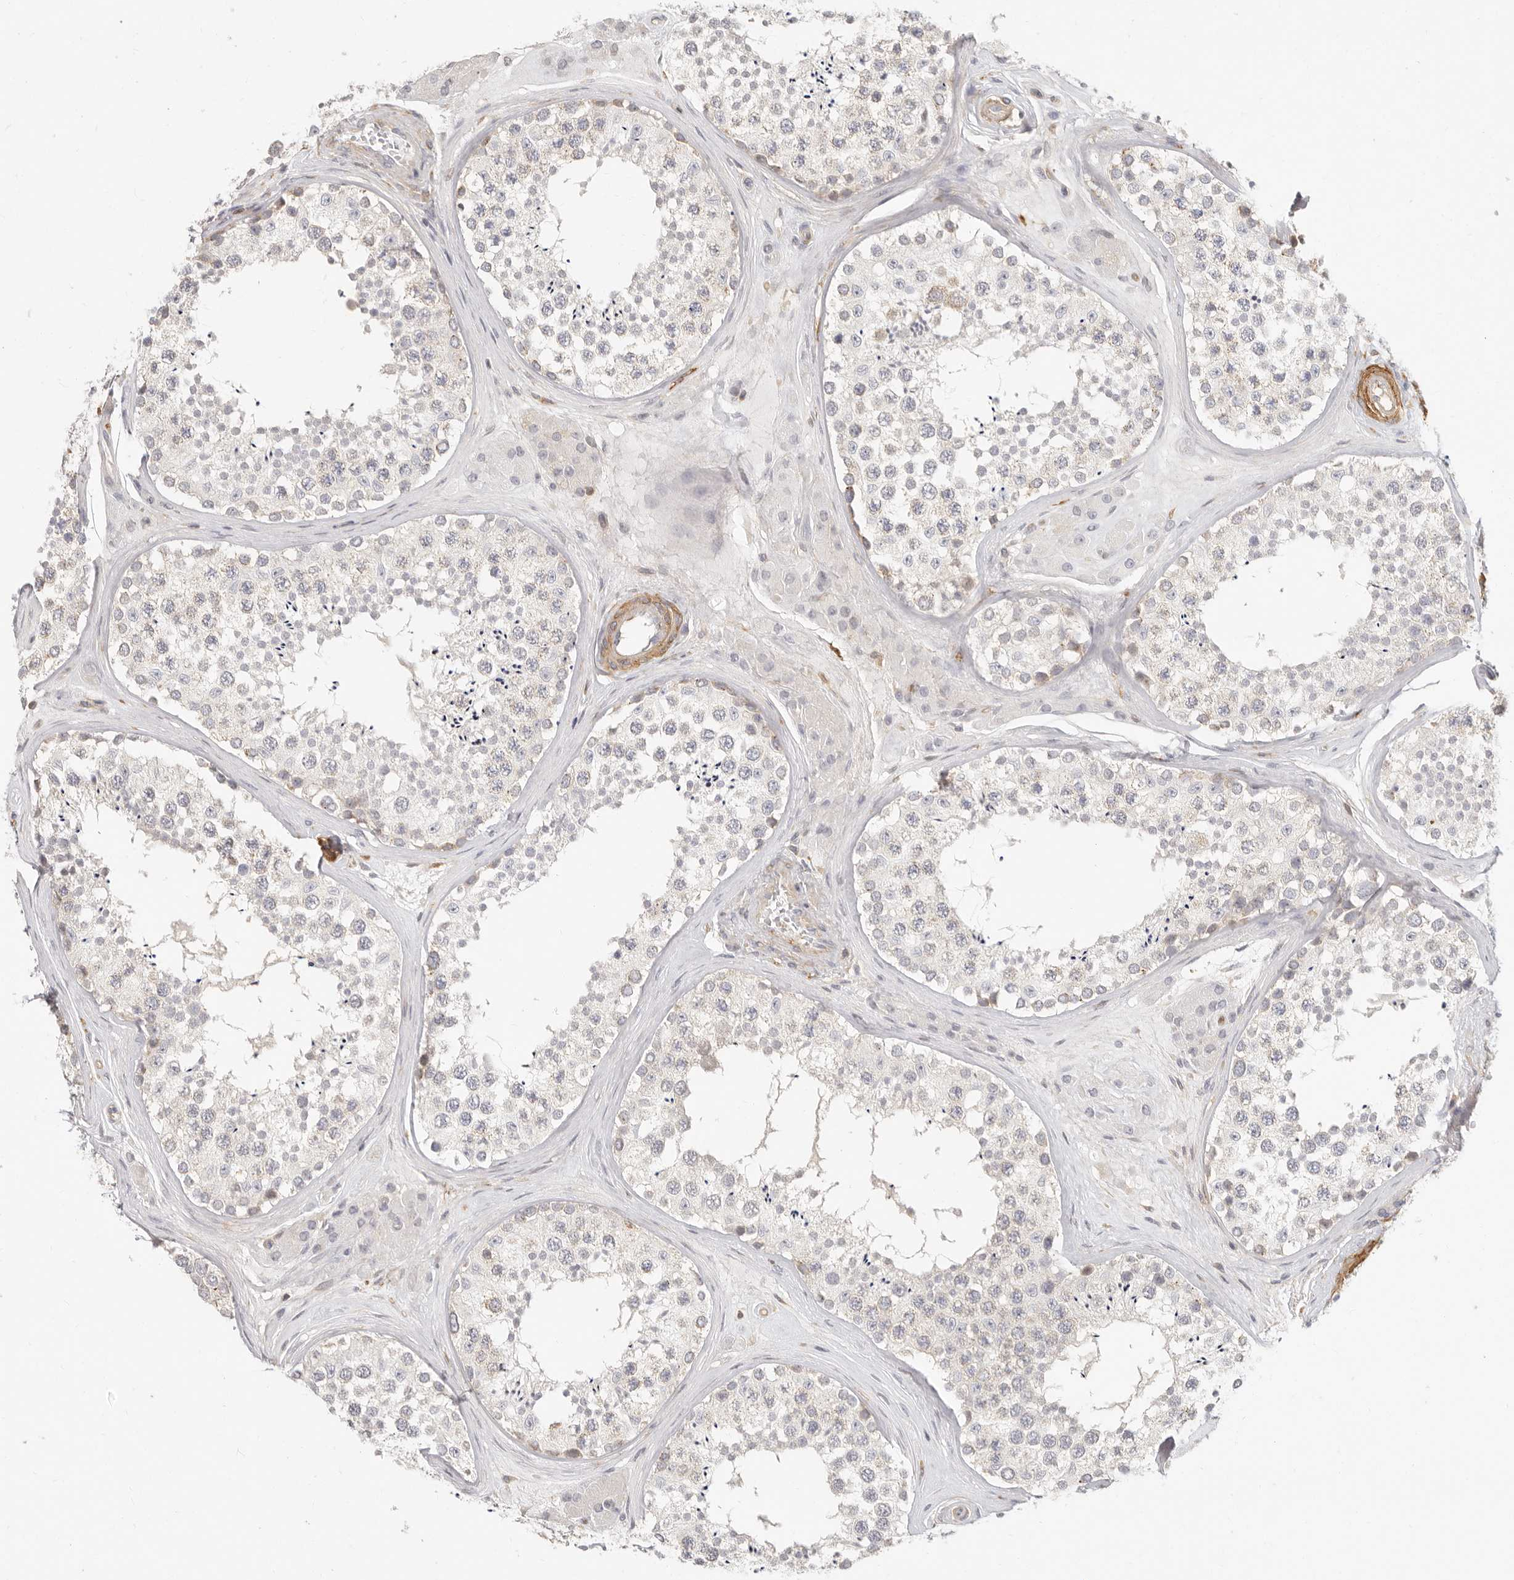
{"staining": {"intensity": "negative", "quantity": "none", "location": "none"}, "tissue": "testis", "cell_type": "Cells in seminiferous ducts", "image_type": "normal", "snomed": [{"axis": "morphology", "description": "Normal tissue, NOS"}, {"axis": "topography", "description": "Testis"}], "caption": "Cells in seminiferous ducts show no significant protein staining in benign testis. Brightfield microscopy of immunohistochemistry (IHC) stained with DAB (brown) and hematoxylin (blue), captured at high magnification.", "gene": "NIBAN1", "patient": {"sex": "male", "age": 46}}